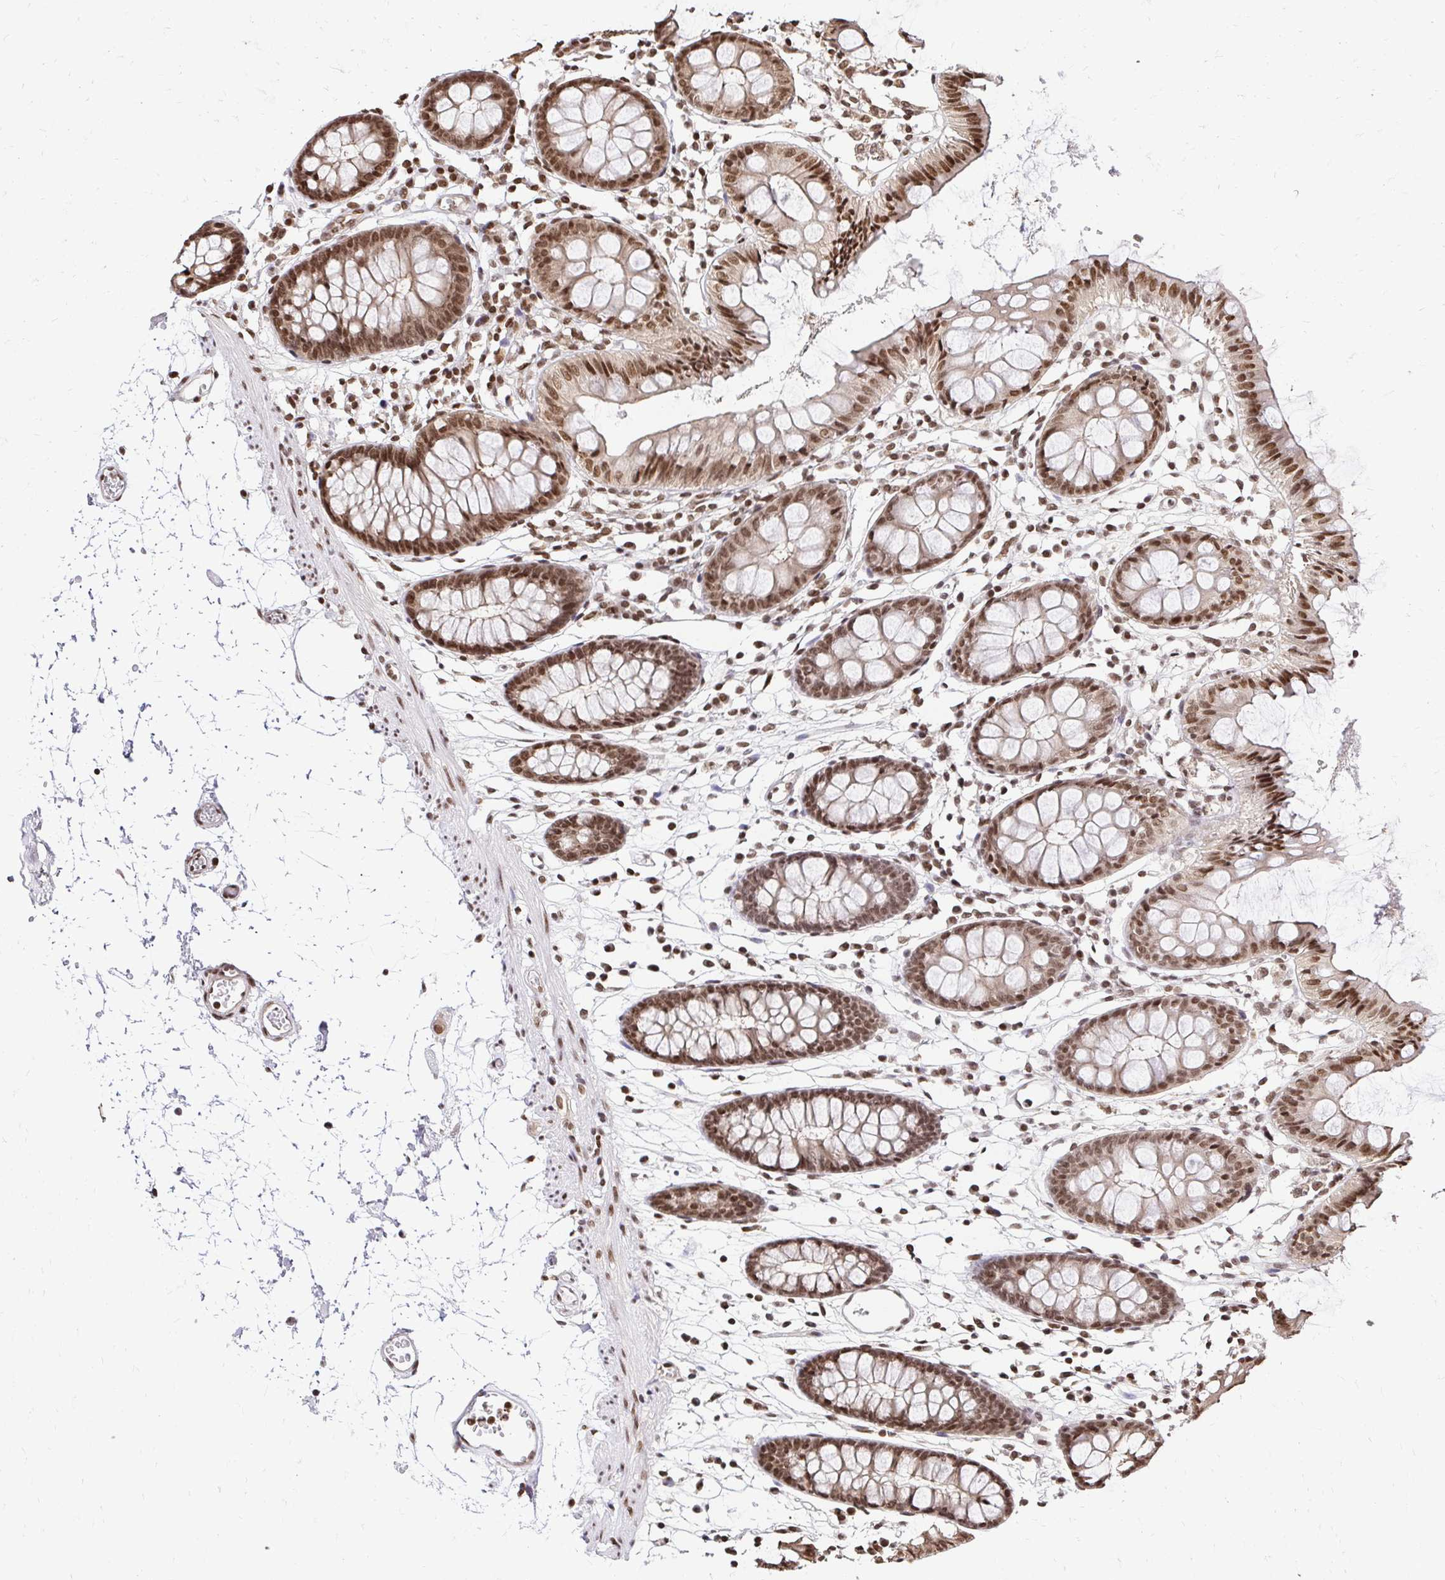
{"staining": {"intensity": "moderate", "quantity": ">75%", "location": "nuclear"}, "tissue": "colon", "cell_type": "Endothelial cells", "image_type": "normal", "snomed": [{"axis": "morphology", "description": "Normal tissue, NOS"}, {"axis": "topography", "description": "Colon"}], "caption": "The photomicrograph reveals a brown stain indicating the presence of a protein in the nuclear of endothelial cells in colon. (DAB = brown stain, brightfield microscopy at high magnification).", "gene": "GLYR1", "patient": {"sex": "female", "age": 84}}